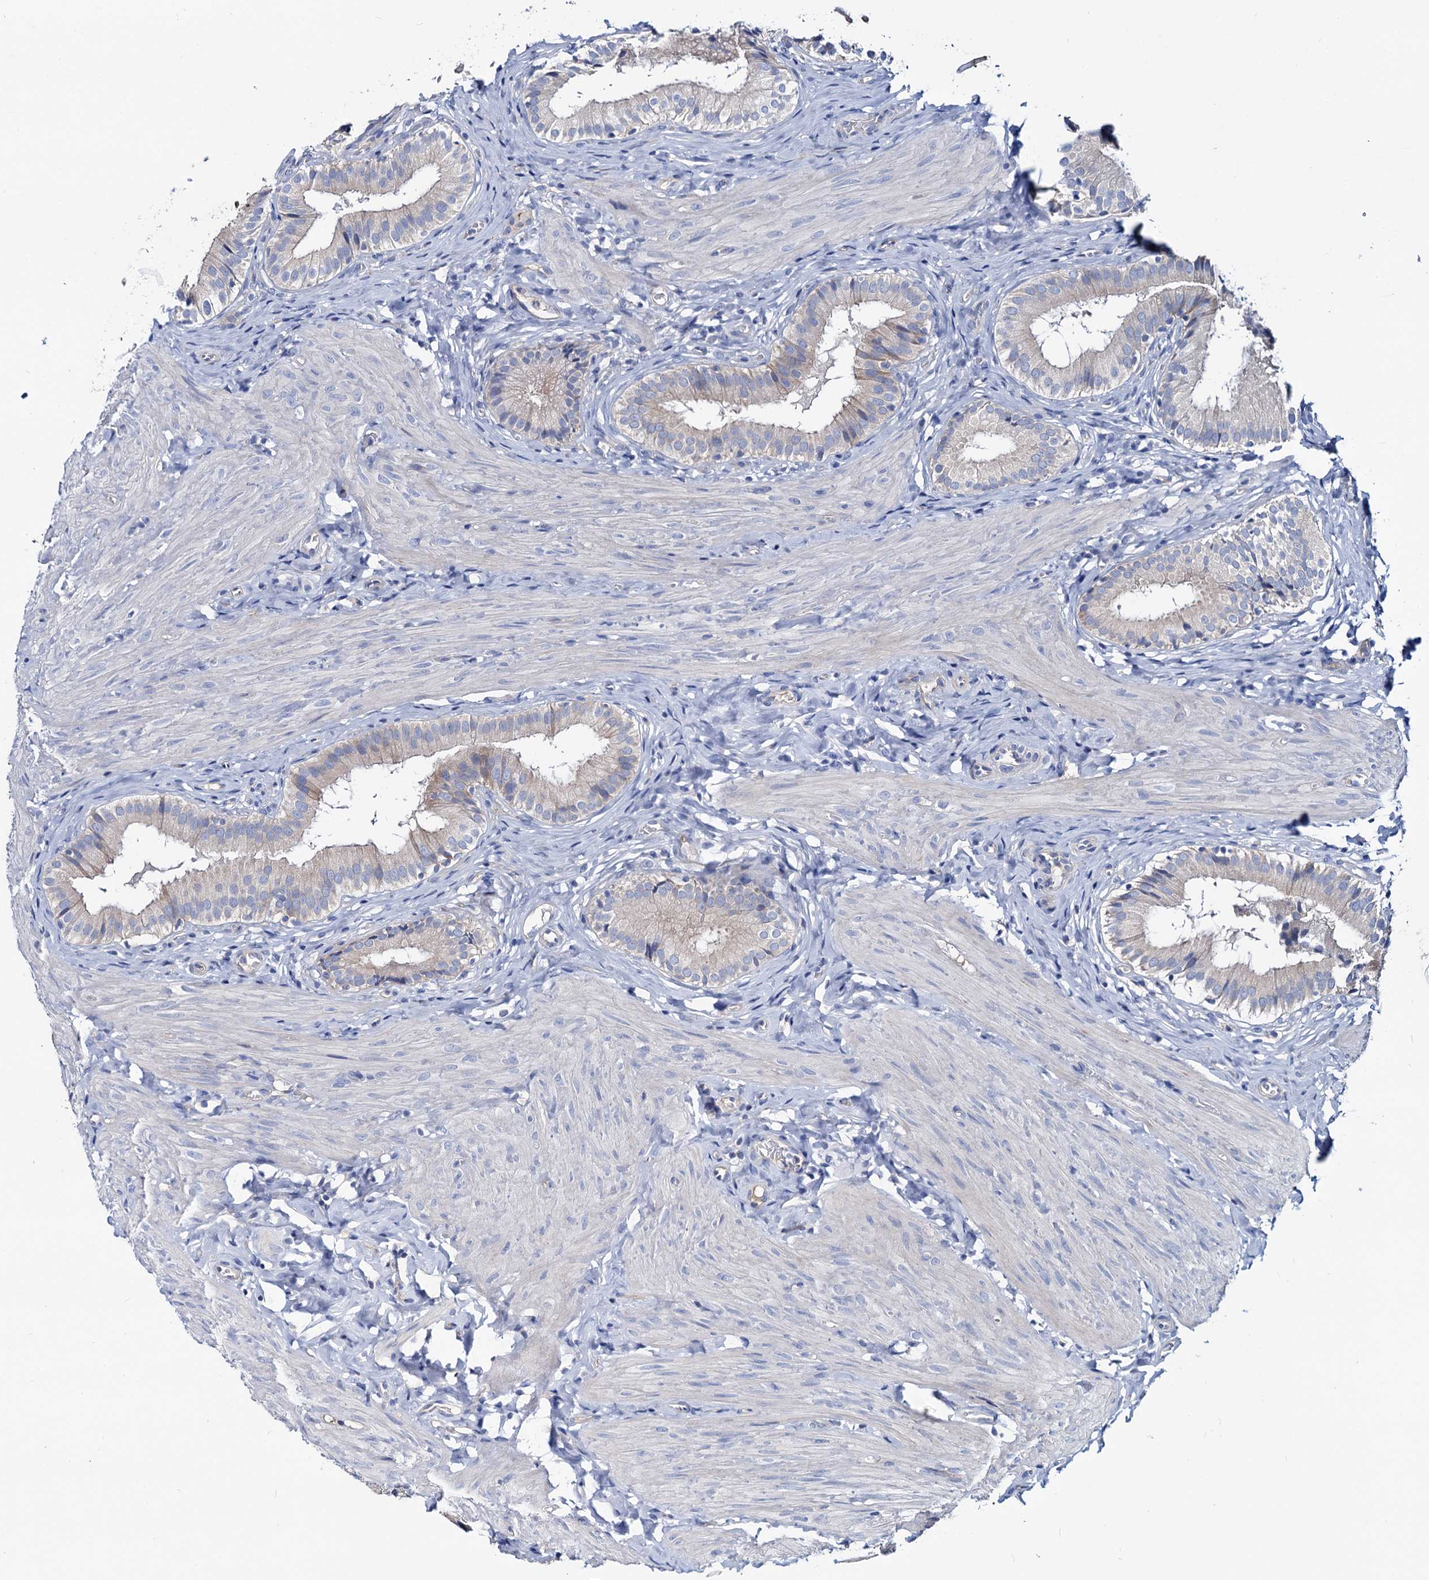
{"staining": {"intensity": "weak", "quantity": "<25%", "location": "cytoplasmic/membranous"}, "tissue": "gallbladder", "cell_type": "Glandular cells", "image_type": "normal", "snomed": [{"axis": "morphology", "description": "Normal tissue, NOS"}, {"axis": "topography", "description": "Gallbladder"}], "caption": "This is an immunohistochemistry (IHC) histopathology image of unremarkable gallbladder. There is no positivity in glandular cells.", "gene": "DYDC2", "patient": {"sex": "female", "age": 47}}